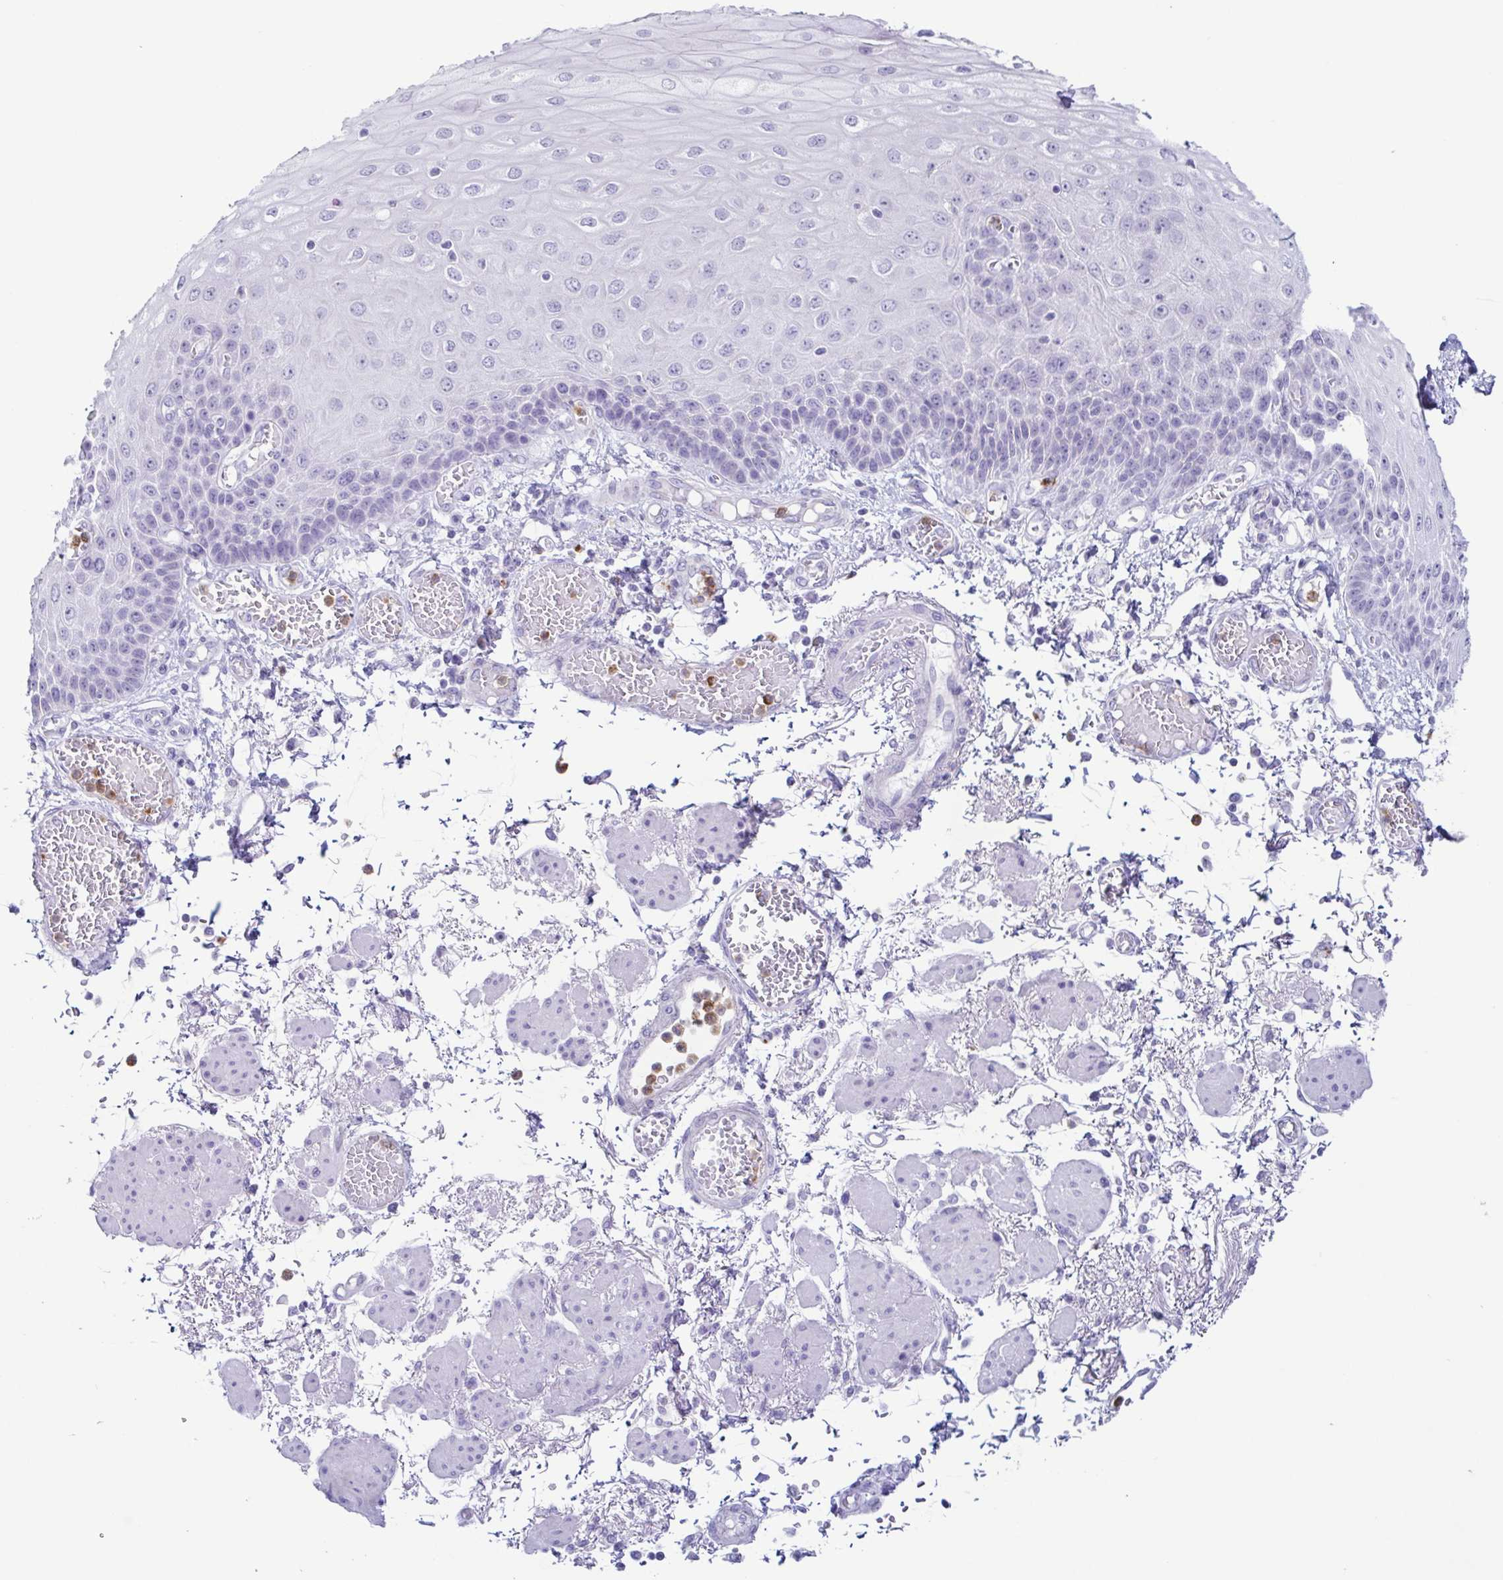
{"staining": {"intensity": "negative", "quantity": "none", "location": "none"}, "tissue": "esophagus", "cell_type": "Squamous epithelial cells", "image_type": "normal", "snomed": [{"axis": "morphology", "description": "Normal tissue, NOS"}, {"axis": "morphology", "description": "Adenocarcinoma, NOS"}, {"axis": "topography", "description": "Esophagus"}], "caption": "The image reveals no staining of squamous epithelial cells in benign esophagus.", "gene": "AZU1", "patient": {"sex": "male", "age": 81}}